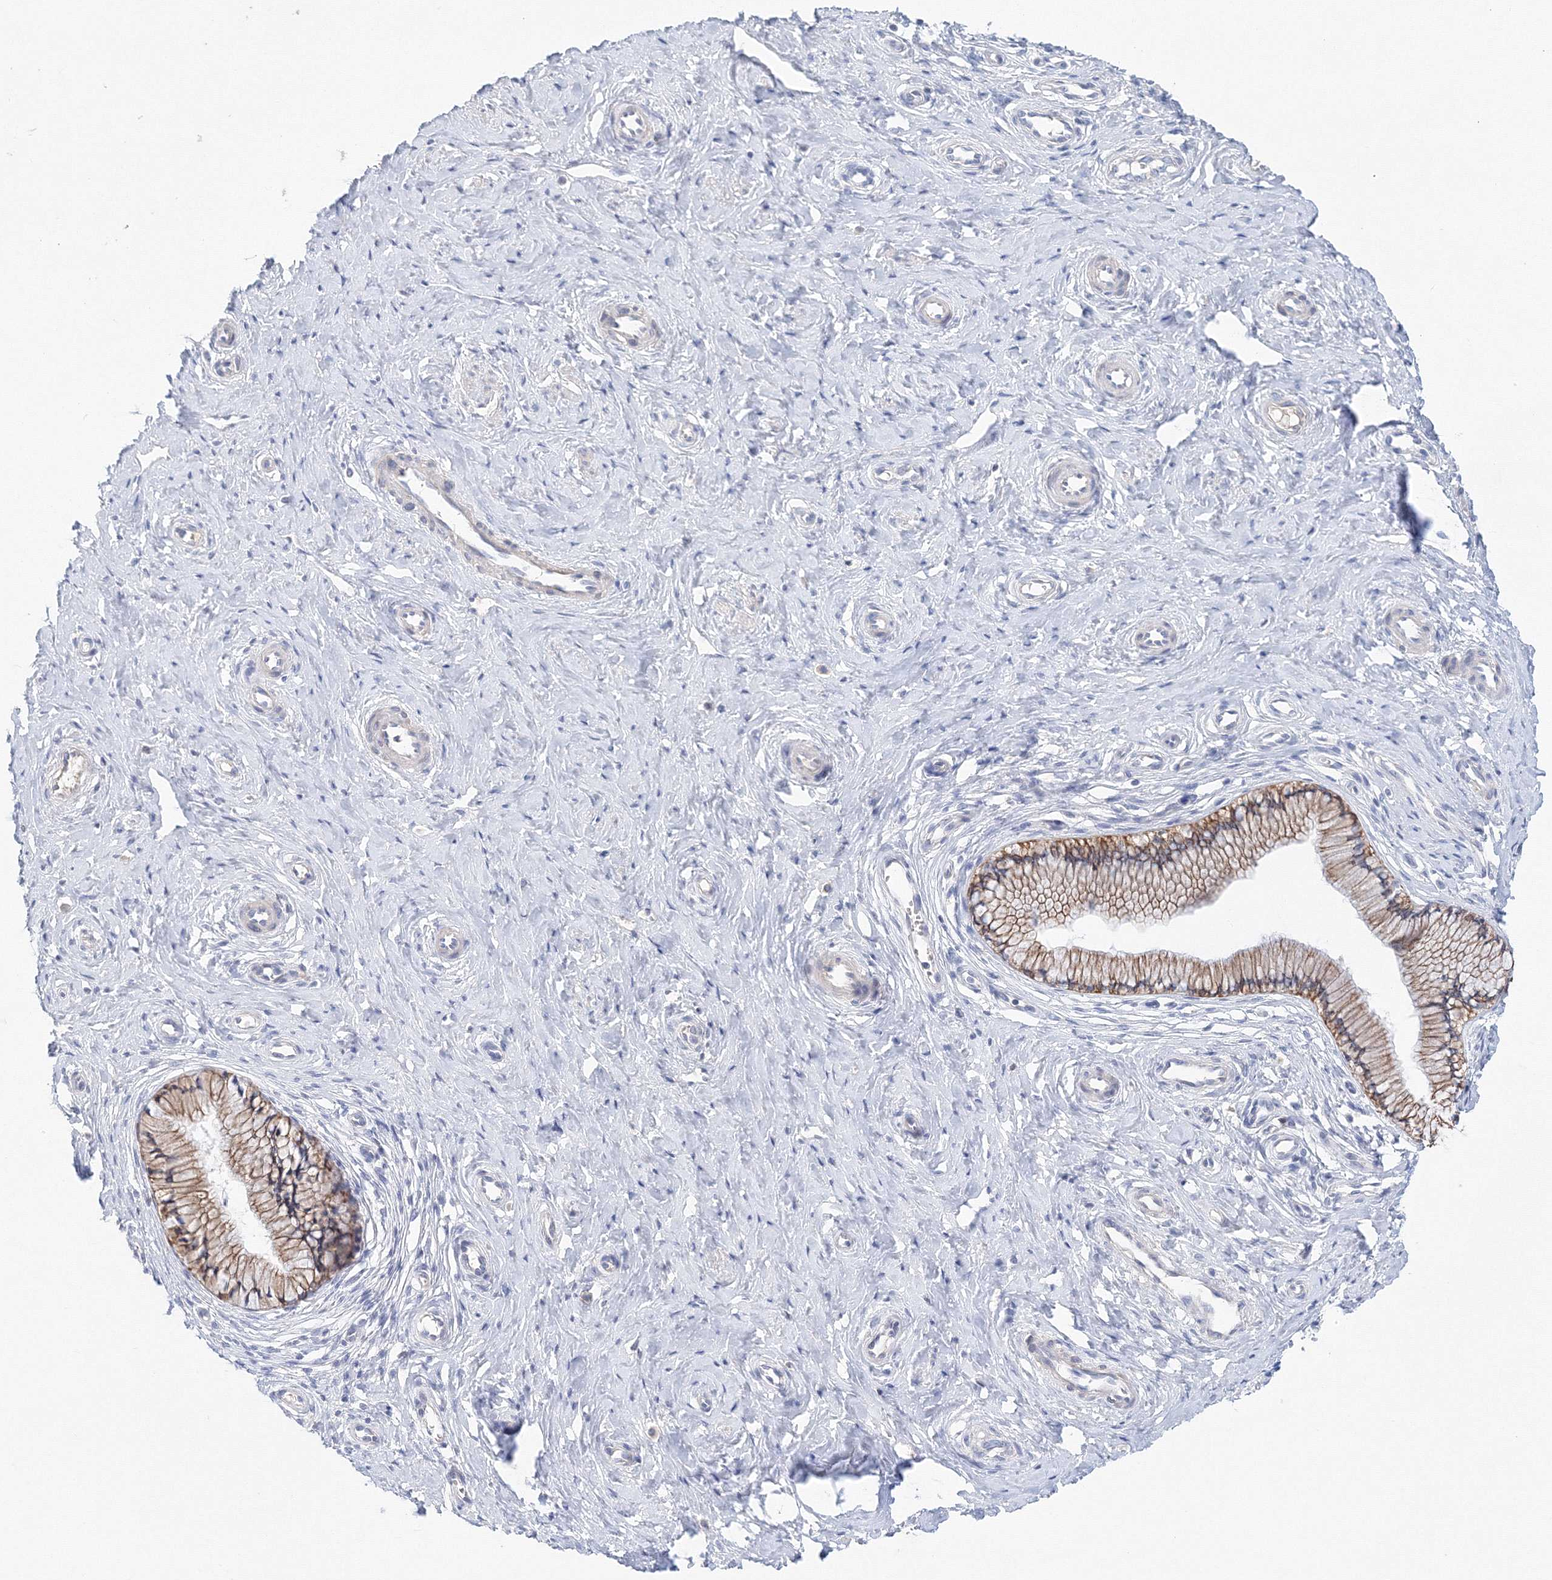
{"staining": {"intensity": "moderate", "quantity": ">75%", "location": "cytoplasmic/membranous"}, "tissue": "cervix", "cell_type": "Glandular cells", "image_type": "normal", "snomed": [{"axis": "morphology", "description": "Normal tissue, NOS"}, {"axis": "topography", "description": "Cervix"}], "caption": "Moderate cytoplasmic/membranous staining is present in about >75% of glandular cells in unremarkable cervix. The protein of interest is stained brown, and the nuclei are stained in blue (DAB IHC with brightfield microscopy, high magnification).", "gene": "LRRIQ4", "patient": {"sex": "female", "age": 36}}